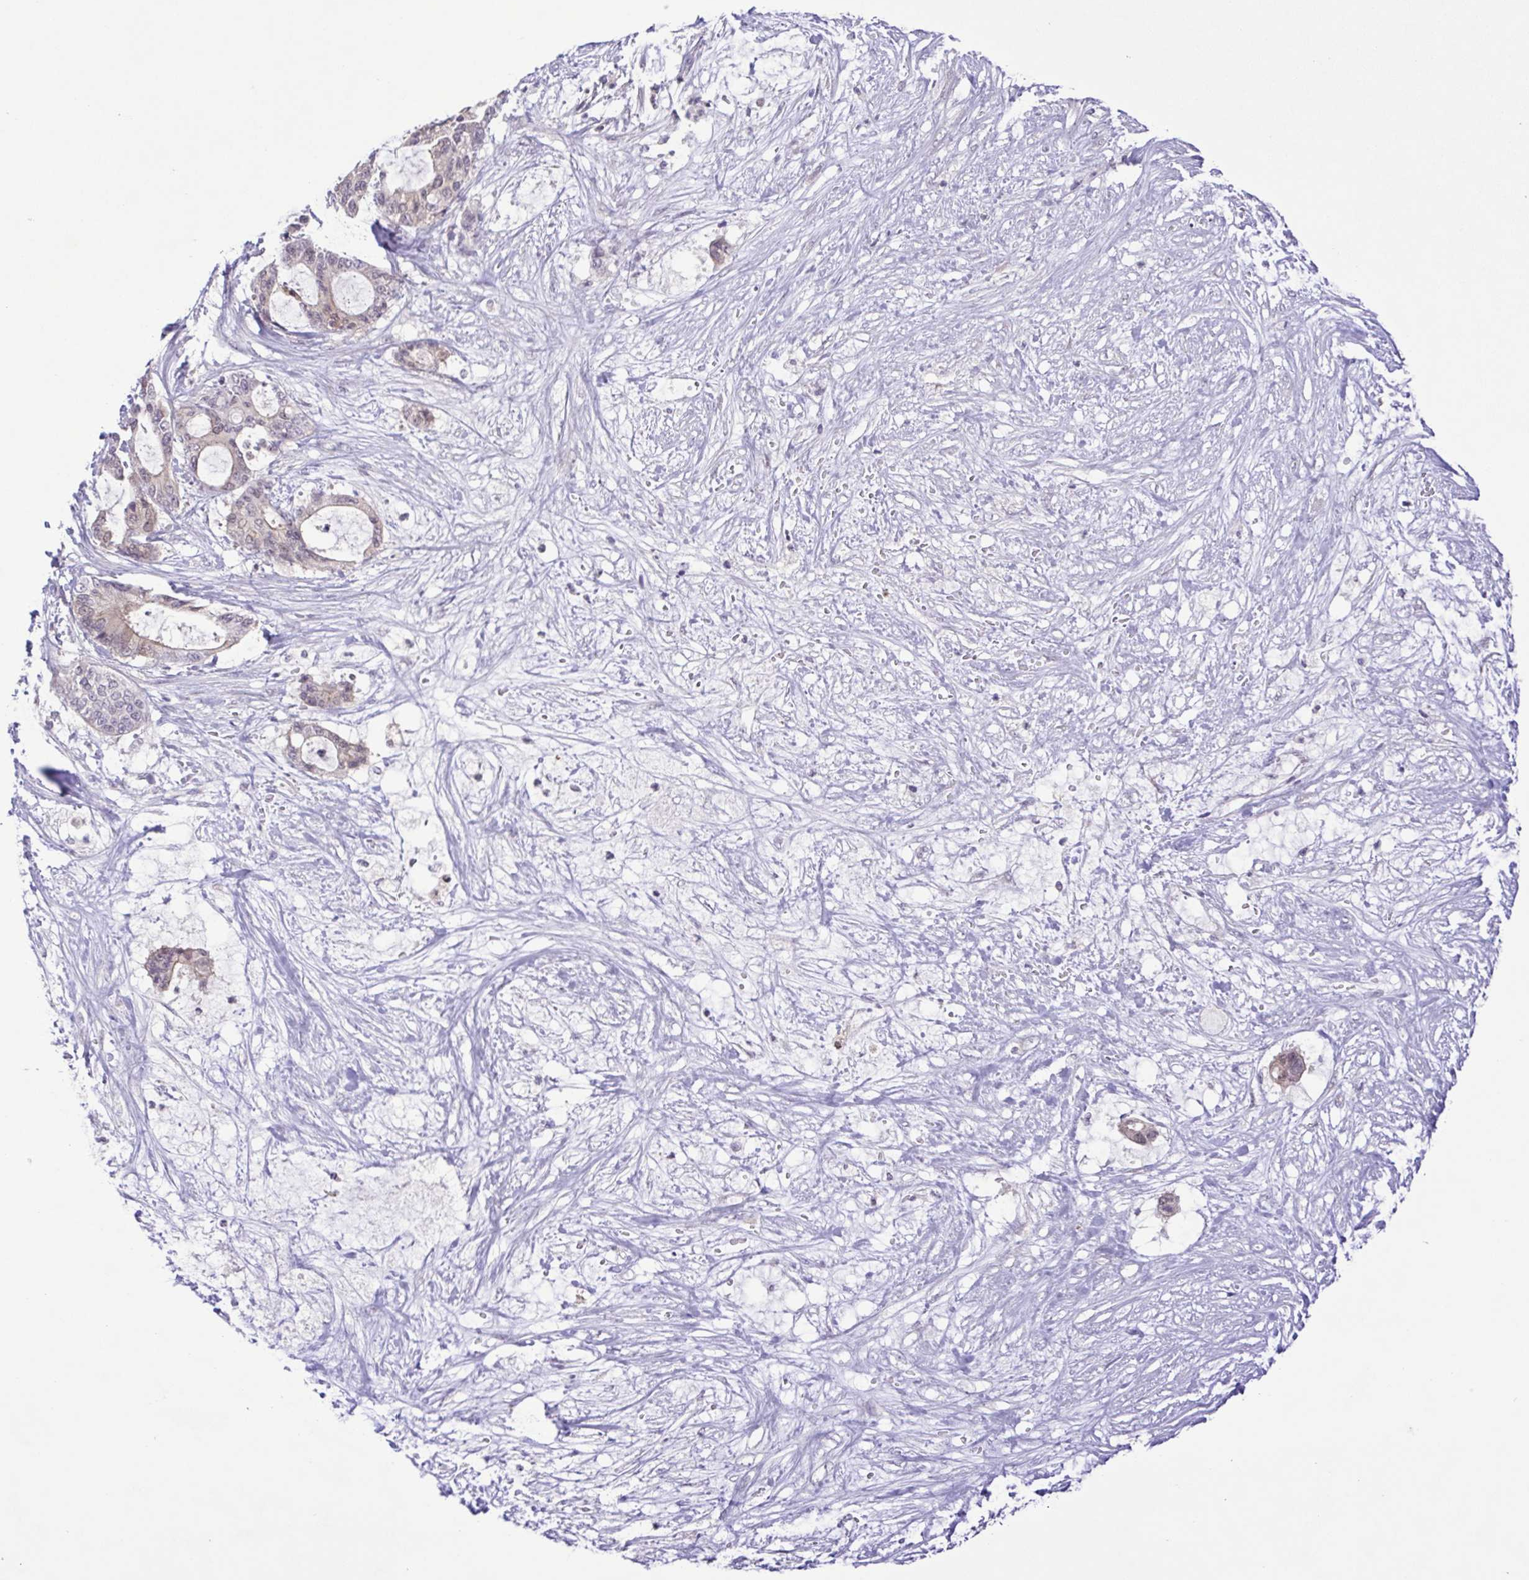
{"staining": {"intensity": "weak", "quantity": "<25%", "location": "nuclear"}, "tissue": "liver cancer", "cell_type": "Tumor cells", "image_type": "cancer", "snomed": [{"axis": "morphology", "description": "Normal tissue, NOS"}, {"axis": "morphology", "description": "Cholangiocarcinoma"}, {"axis": "topography", "description": "Liver"}, {"axis": "topography", "description": "Peripheral nerve tissue"}], "caption": "DAB immunohistochemical staining of human liver cancer (cholangiocarcinoma) shows no significant expression in tumor cells.", "gene": "IL1RN", "patient": {"sex": "female", "age": 73}}